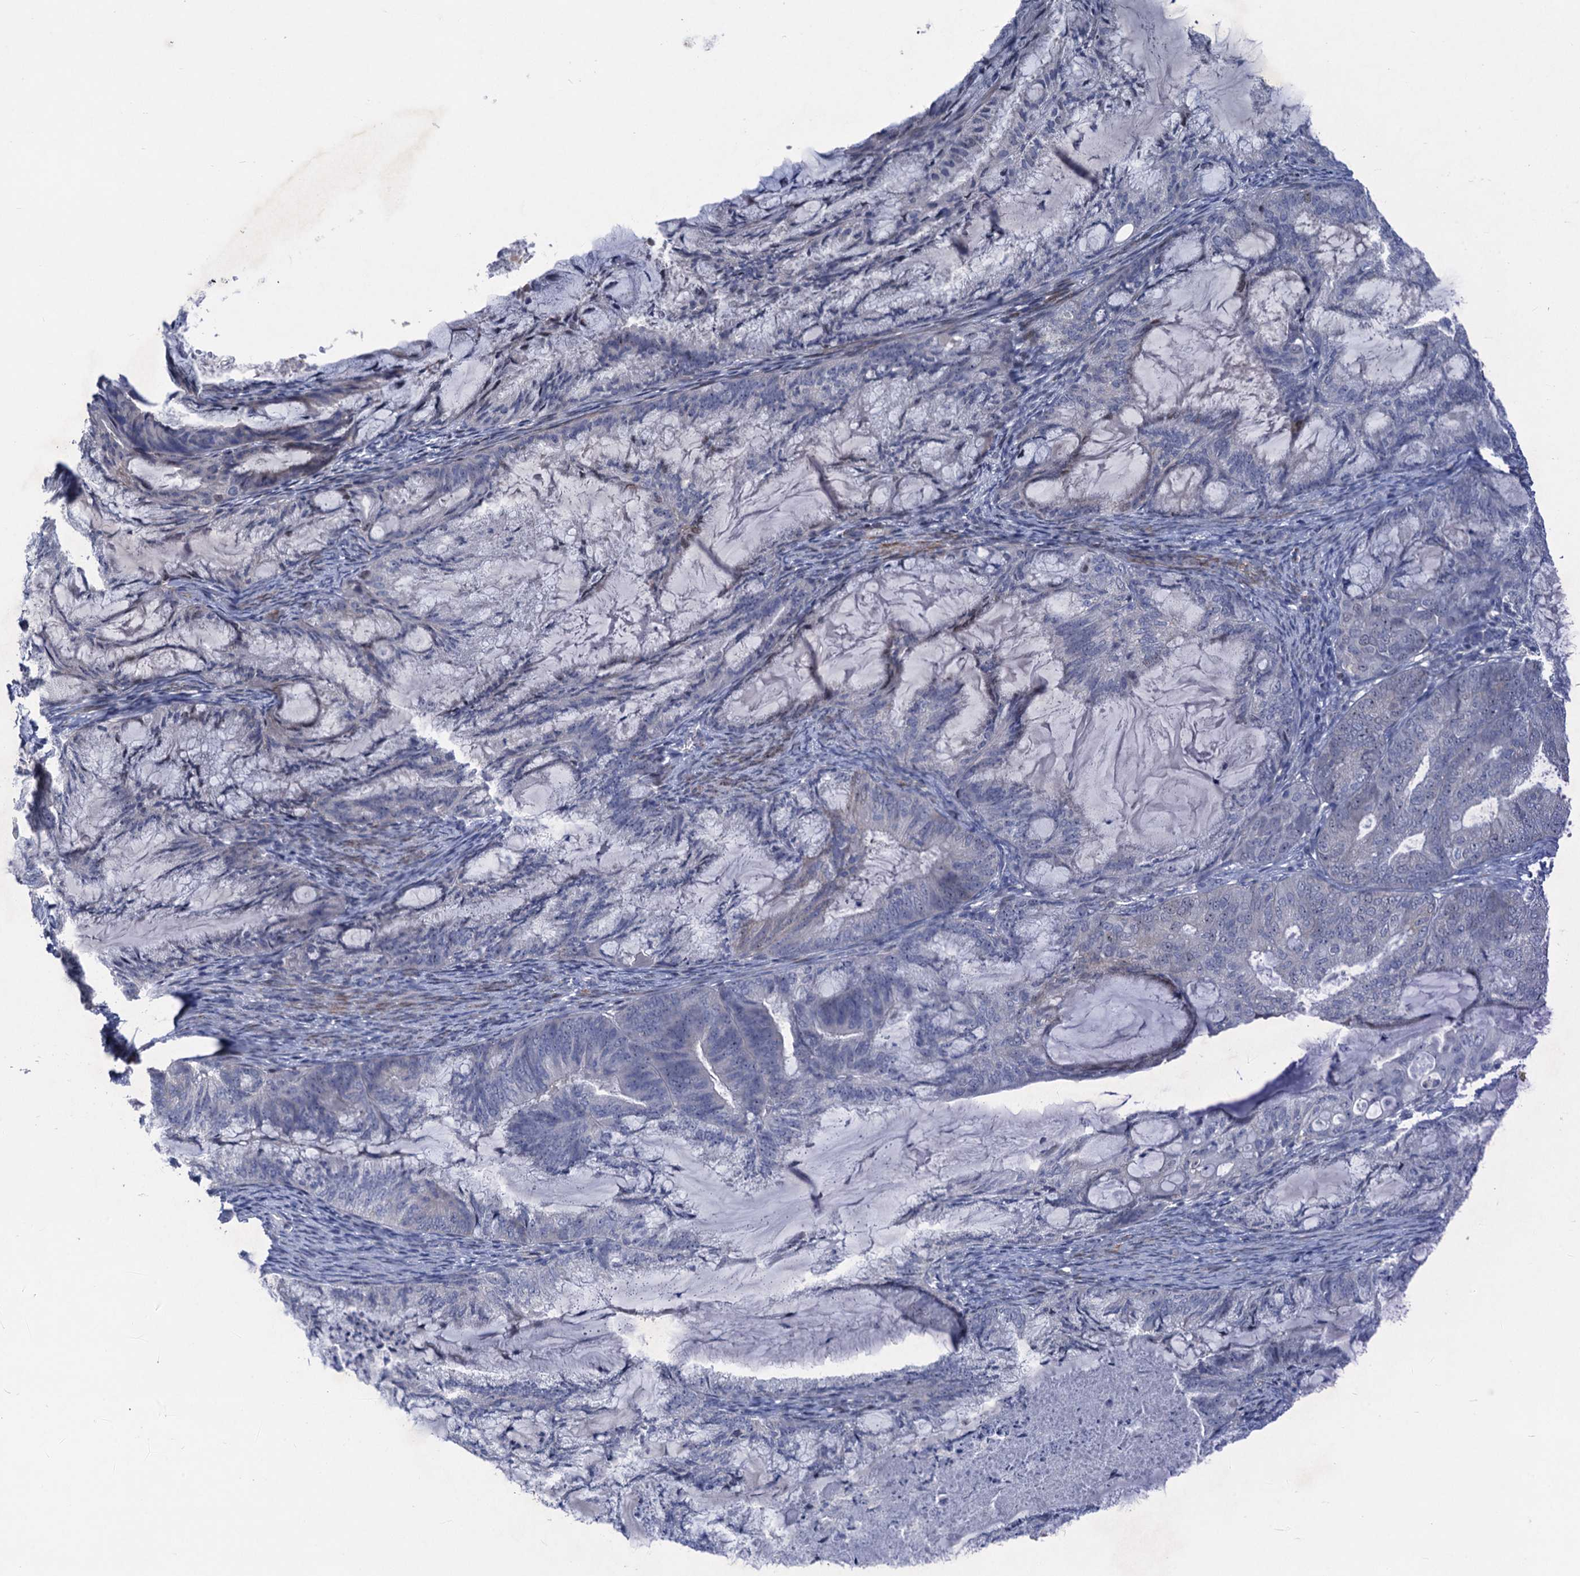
{"staining": {"intensity": "weak", "quantity": "<25%", "location": "nuclear"}, "tissue": "endometrial cancer", "cell_type": "Tumor cells", "image_type": "cancer", "snomed": [{"axis": "morphology", "description": "Adenocarcinoma, NOS"}, {"axis": "topography", "description": "Endometrium"}], "caption": "Immunohistochemistry (IHC) micrograph of neoplastic tissue: human endometrial adenocarcinoma stained with DAB demonstrates no significant protein positivity in tumor cells. Brightfield microscopy of immunohistochemistry (IHC) stained with DAB (brown) and hematoxylin (blue), captured at high magnification.", "gene": "ESYT3", "patient": {"sex": "female", "age": 86}}